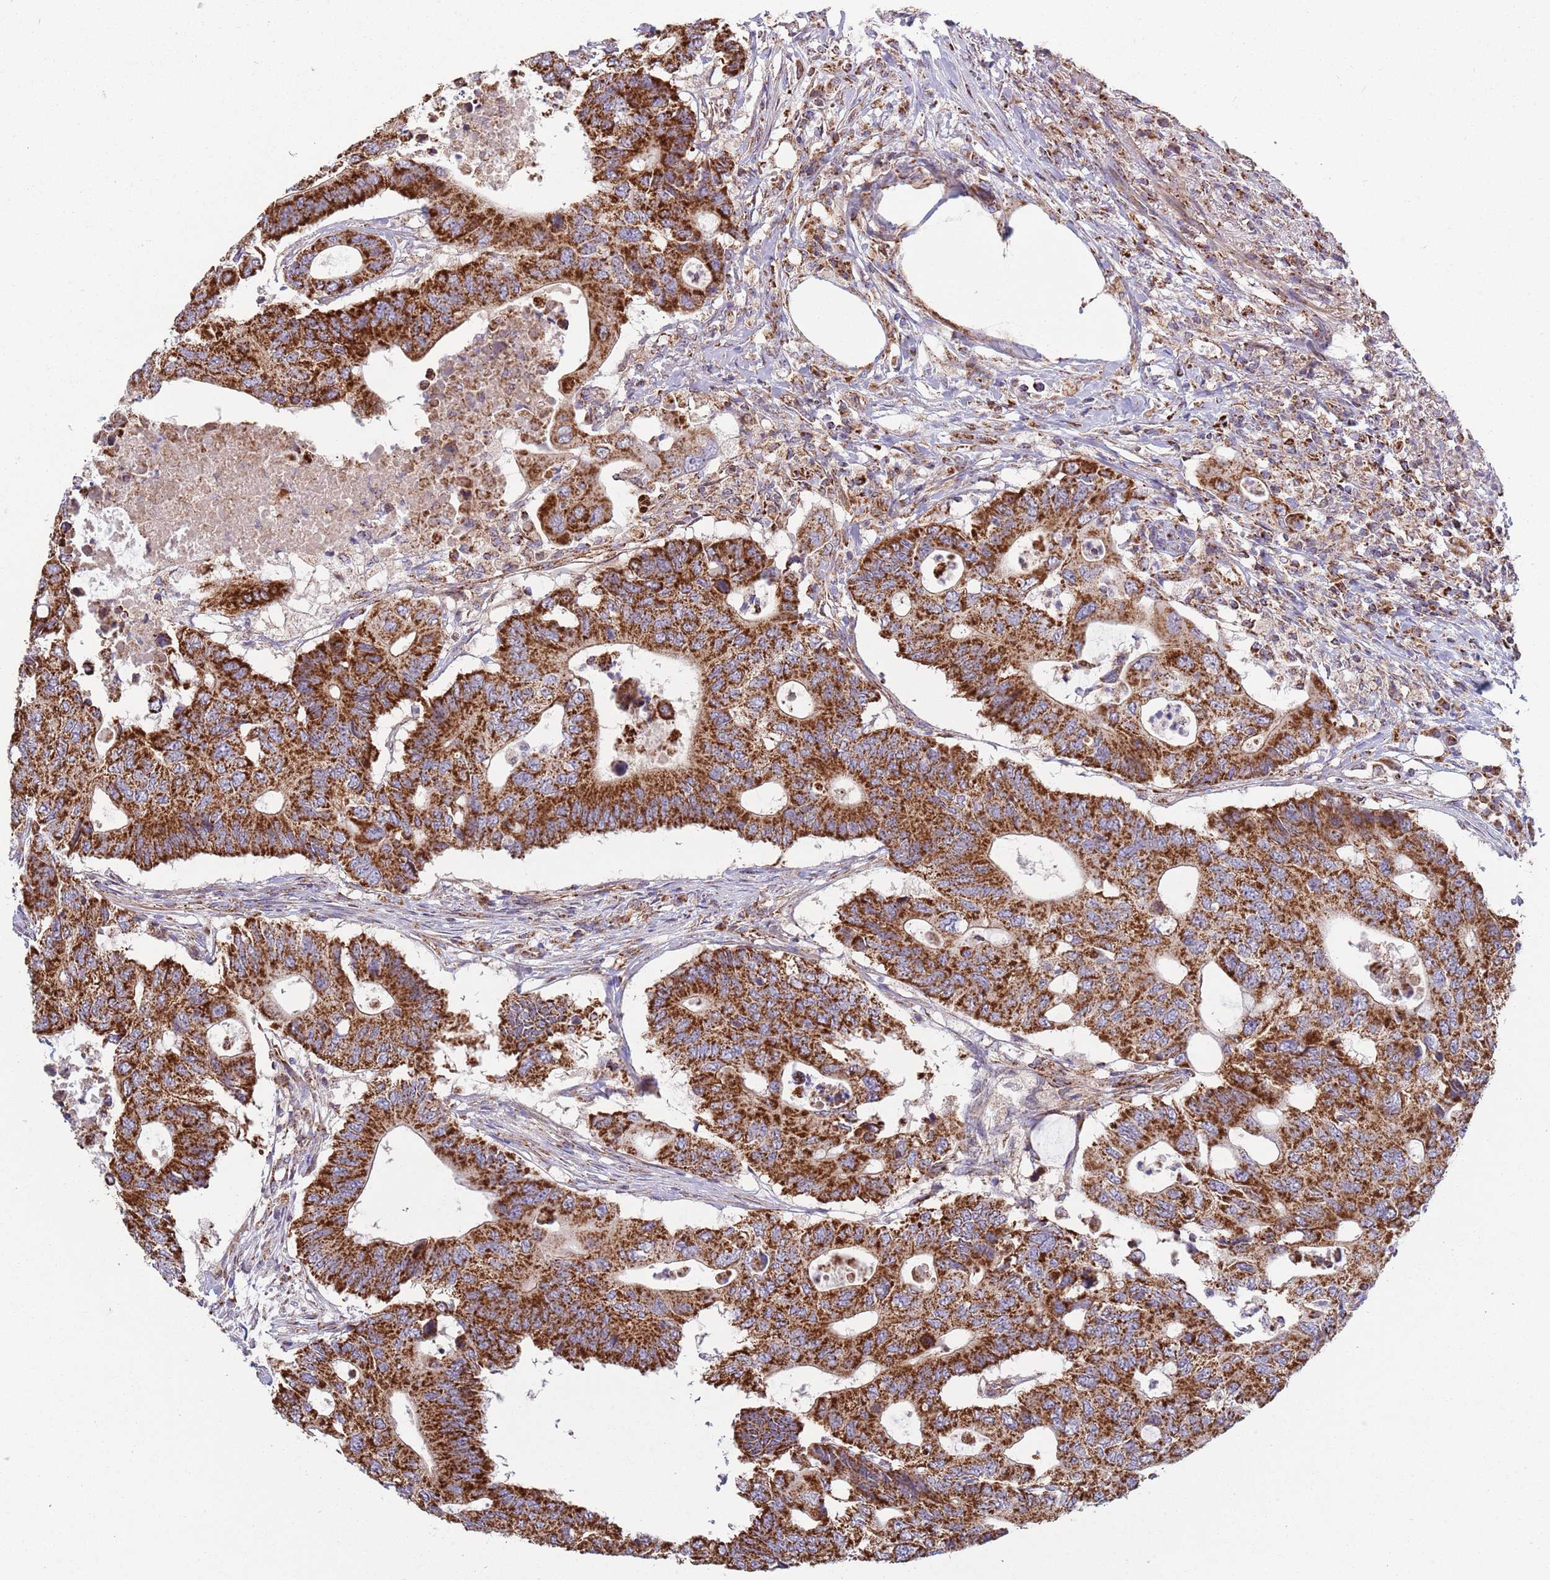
{"staining": {"intensity": "strong", "quantity": ">75%", "location": "cytoplasmic/membranous"}, "tissue": "colorectal cancer", "cell_type": "Tumor cells", "image_type": "cancer", "snomed": [{"axis": "morphology", "description": "Adenocarcinoma, NOS"}, {"axis": "topography", "description": "Colon"}], "caption": "Protein staining shows strong cytoplasmic/membranous expression in approximately >75% of tumor cells in adenocarcinoma (colorectal).", "gene": "VPS16", "patient": {"sex": "male", "age": 71}}